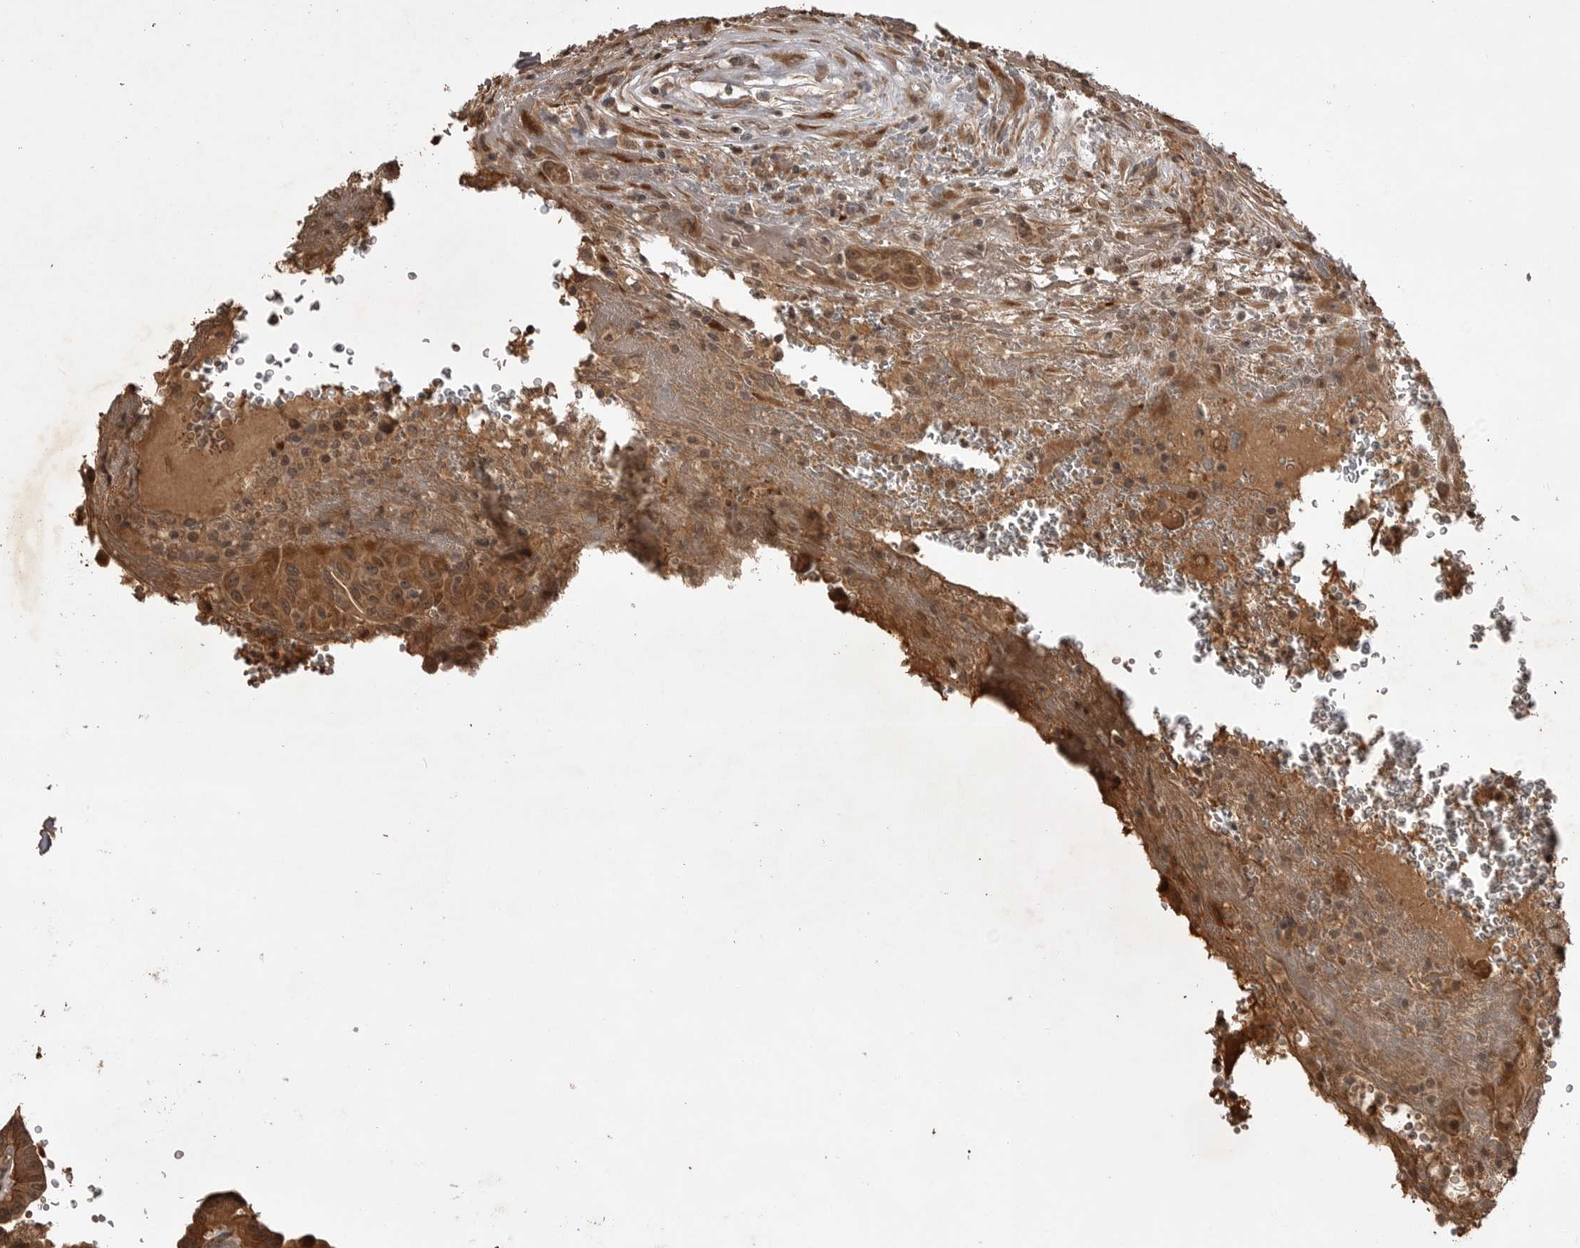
{"staining": {"intensity": "strong", "quantity": ">75%", "location": "cytoplasmic/membranous,nuclear"}, "tissue": "thyroid cancer", "cell_type": "Tumor cells", "image_type": "cancer", "snomed": [{"axis": "morphology", "description": "Papillary adenocarcinoma, NOS"}, {"axis": "topography", "description": "Thyroid gland"}], "caption": "Tumor cells reveal high levels of strong cytoplasmic/membranous and nuclear staining in approximately >75% of cells in thyroid cancer.", "gene": "AKAP7", "patient": {"sex": "male", "age": 77}}